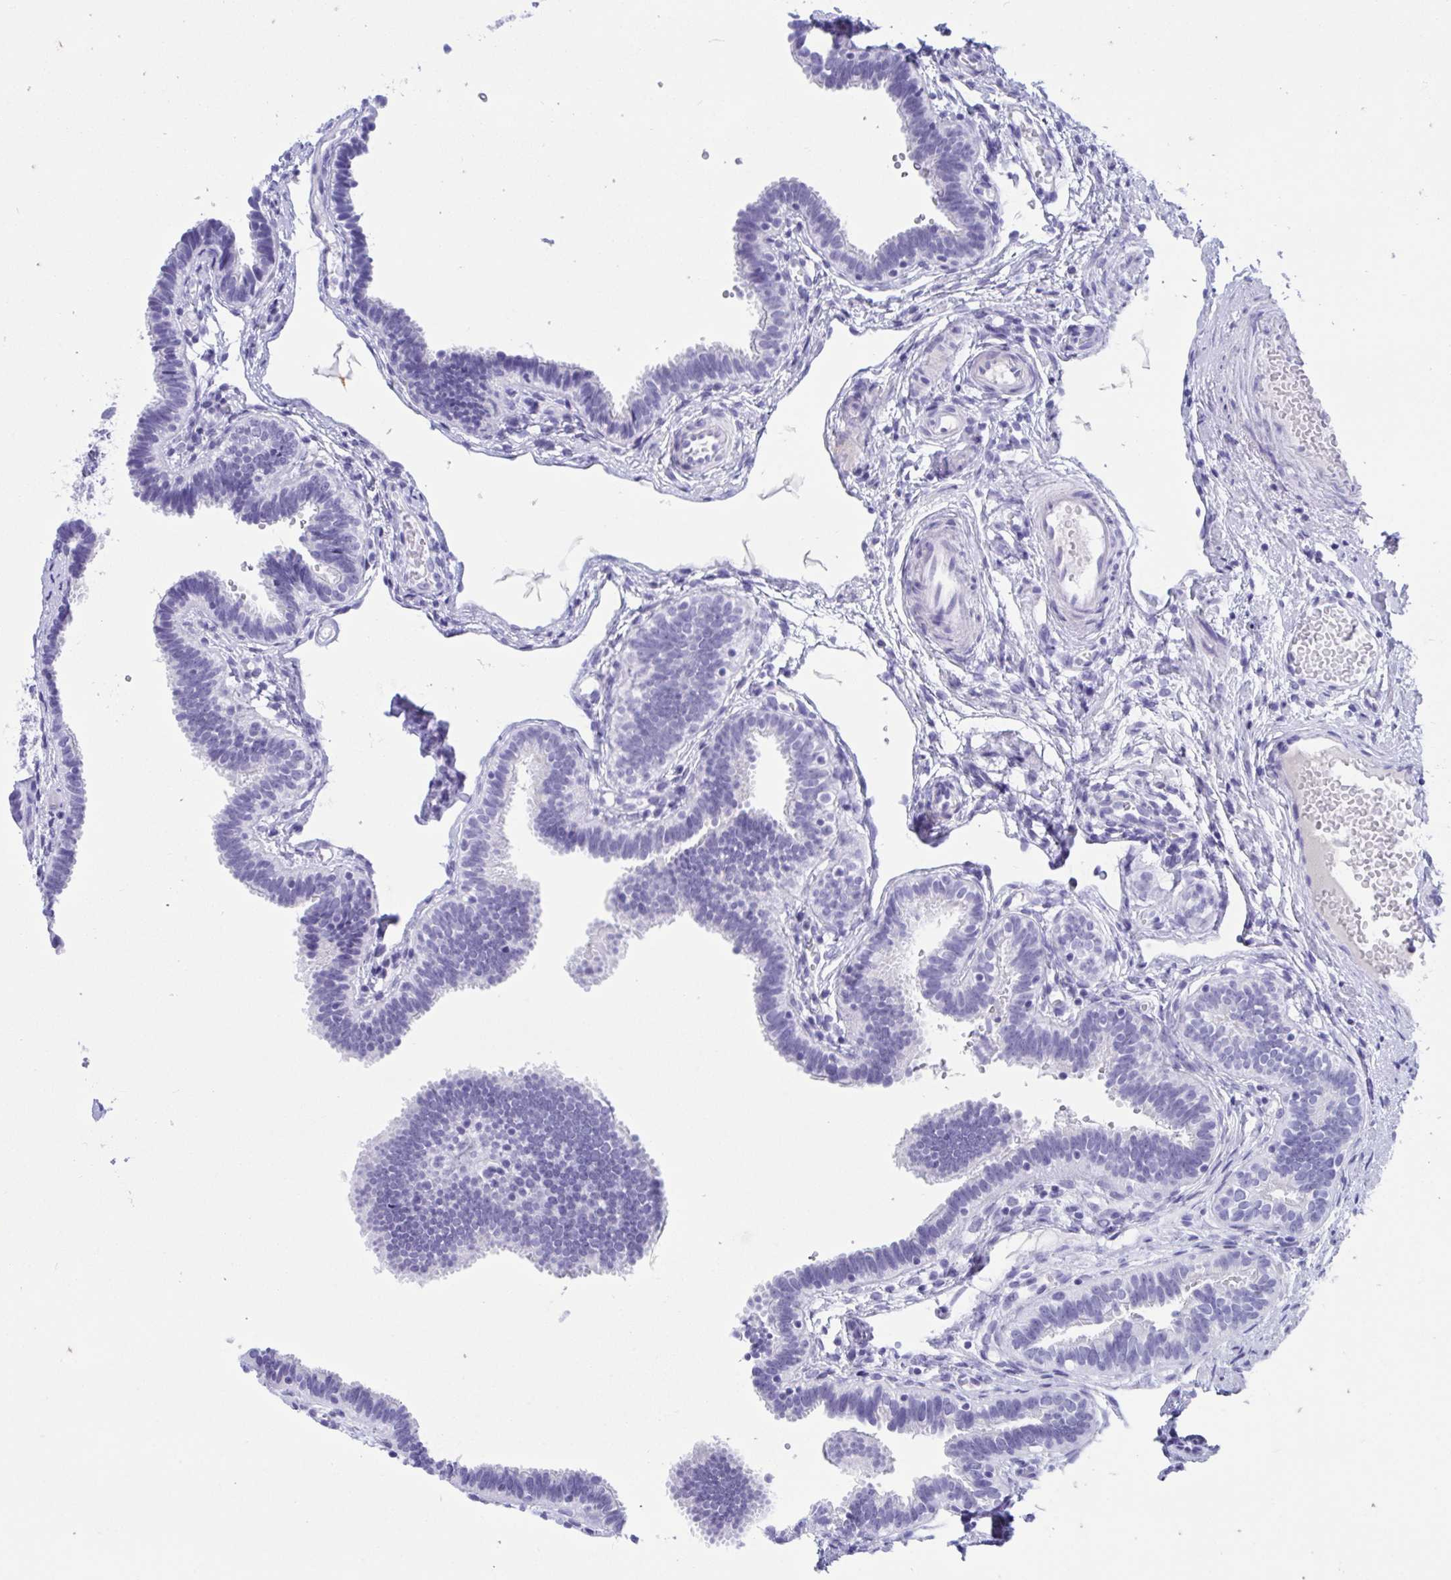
{"staining": {"intensity": "negative", "quantity": "none", "location": "none"}, "tissue": "fallopian tube", "cell_type": "Glandular cells", "image_type": "normal", "snomed": [{"axis": "morphology", "description": "Normal tissue, NOS"}, {"axis": "topography", "description": "Fallopian tube"}], "caption": "Protein analysis of normal fallopian tube demonstrates no significant positivity in glandular cells. Nuclei are stained in blue.", "gene": "TMEM35A", "patient": {"sex": "female", "age": 37}}